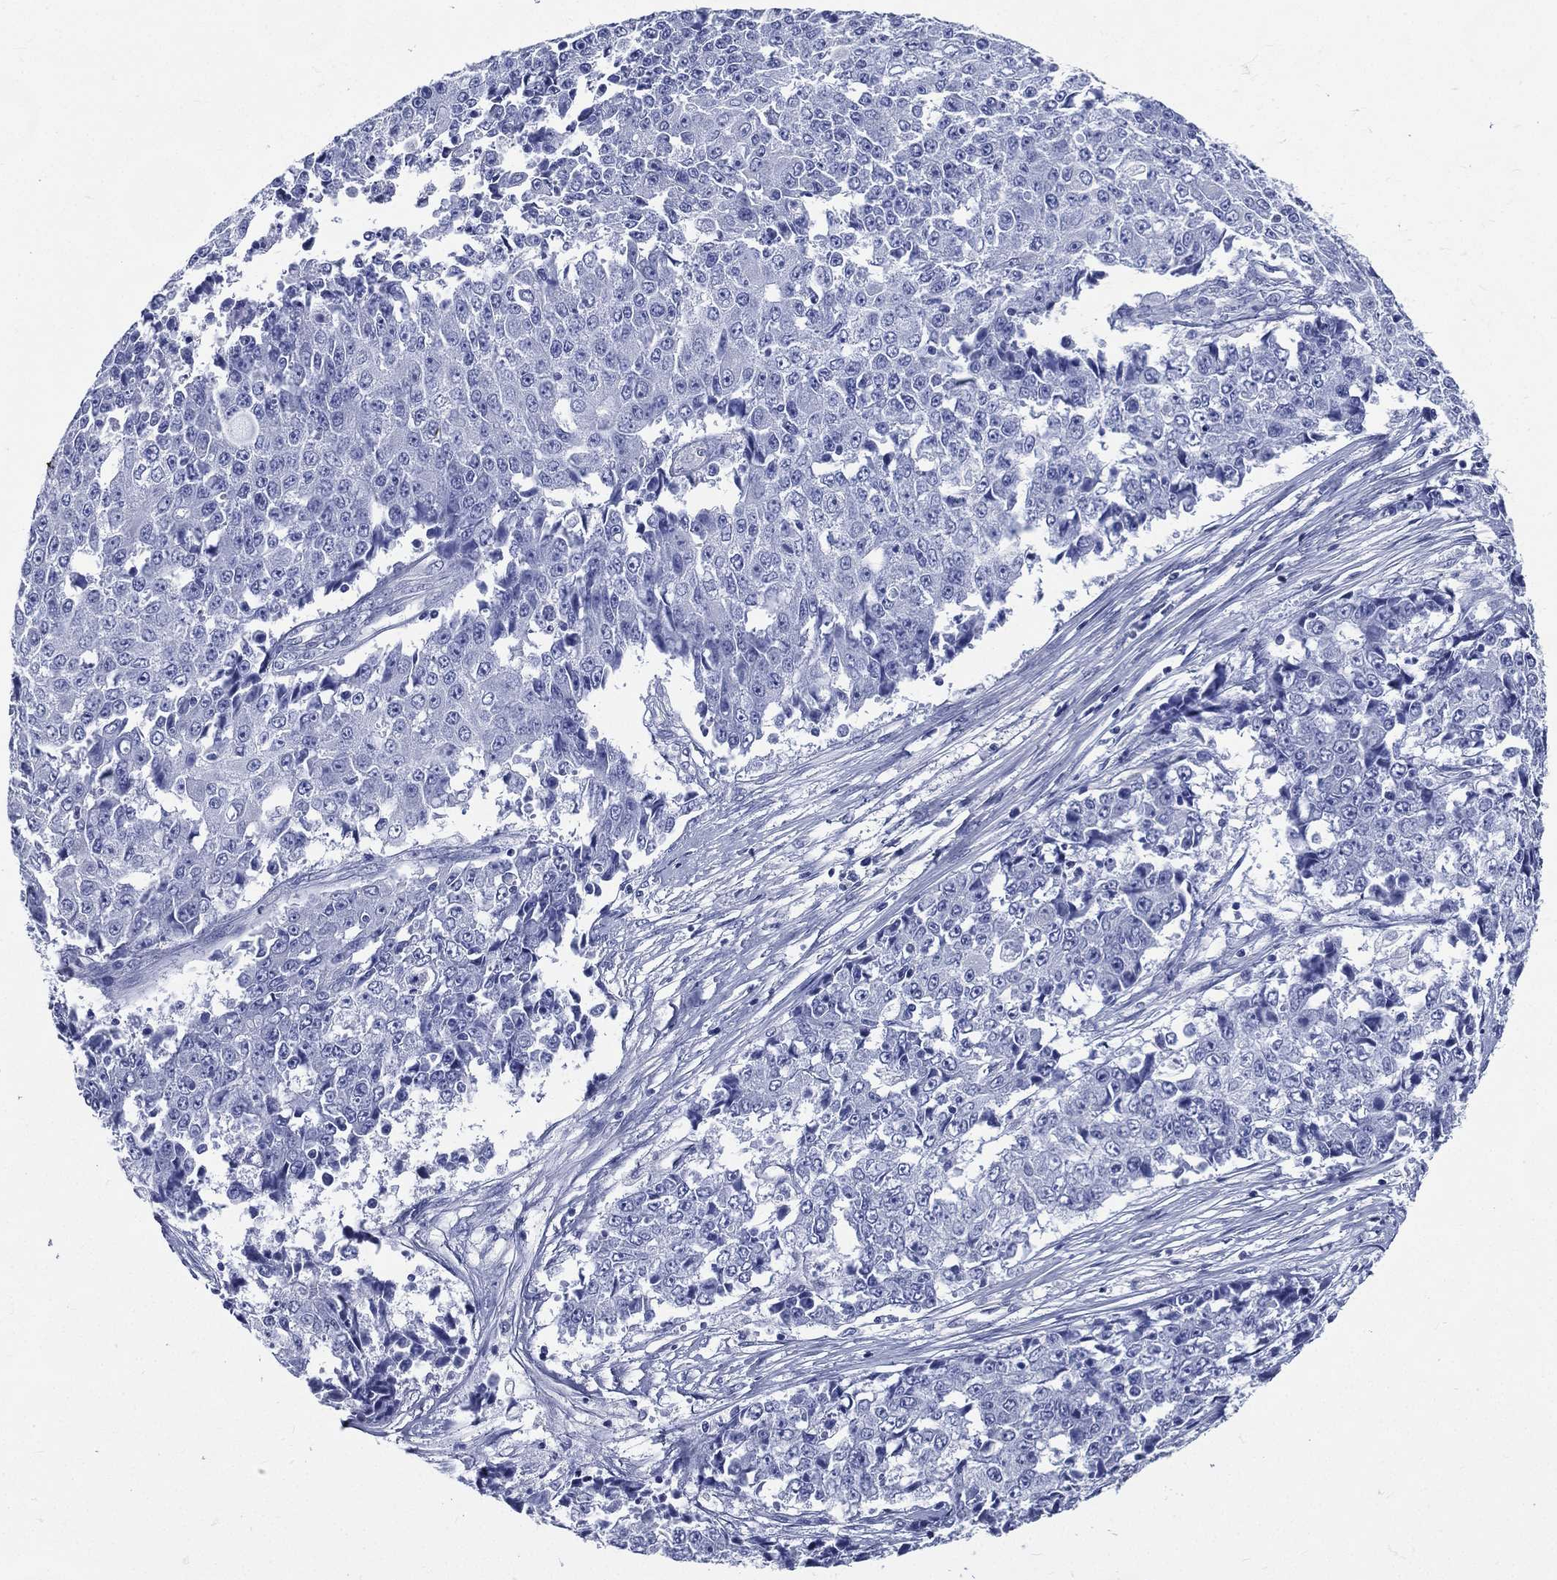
{"staining": {"intensity": "negative", "quantity": "none", "location": "none"}, "tissue": "ovarian cancer", "cell_type": "Tumor cells", "image_type": "cancer", "snomed": [{"axis": "morphology", "description": "Carcinoma, endometroid"}, {"axis": "topography", "description": "Ovary"}], "caption": "An IHC photomicrograph of ovarian endometroid carcinoma is shown. There is no staining in tumor cells of ovarian endometroid carcinoma.", "gene": "DPYS", "patient": {"sex": "female", "age": 42}}